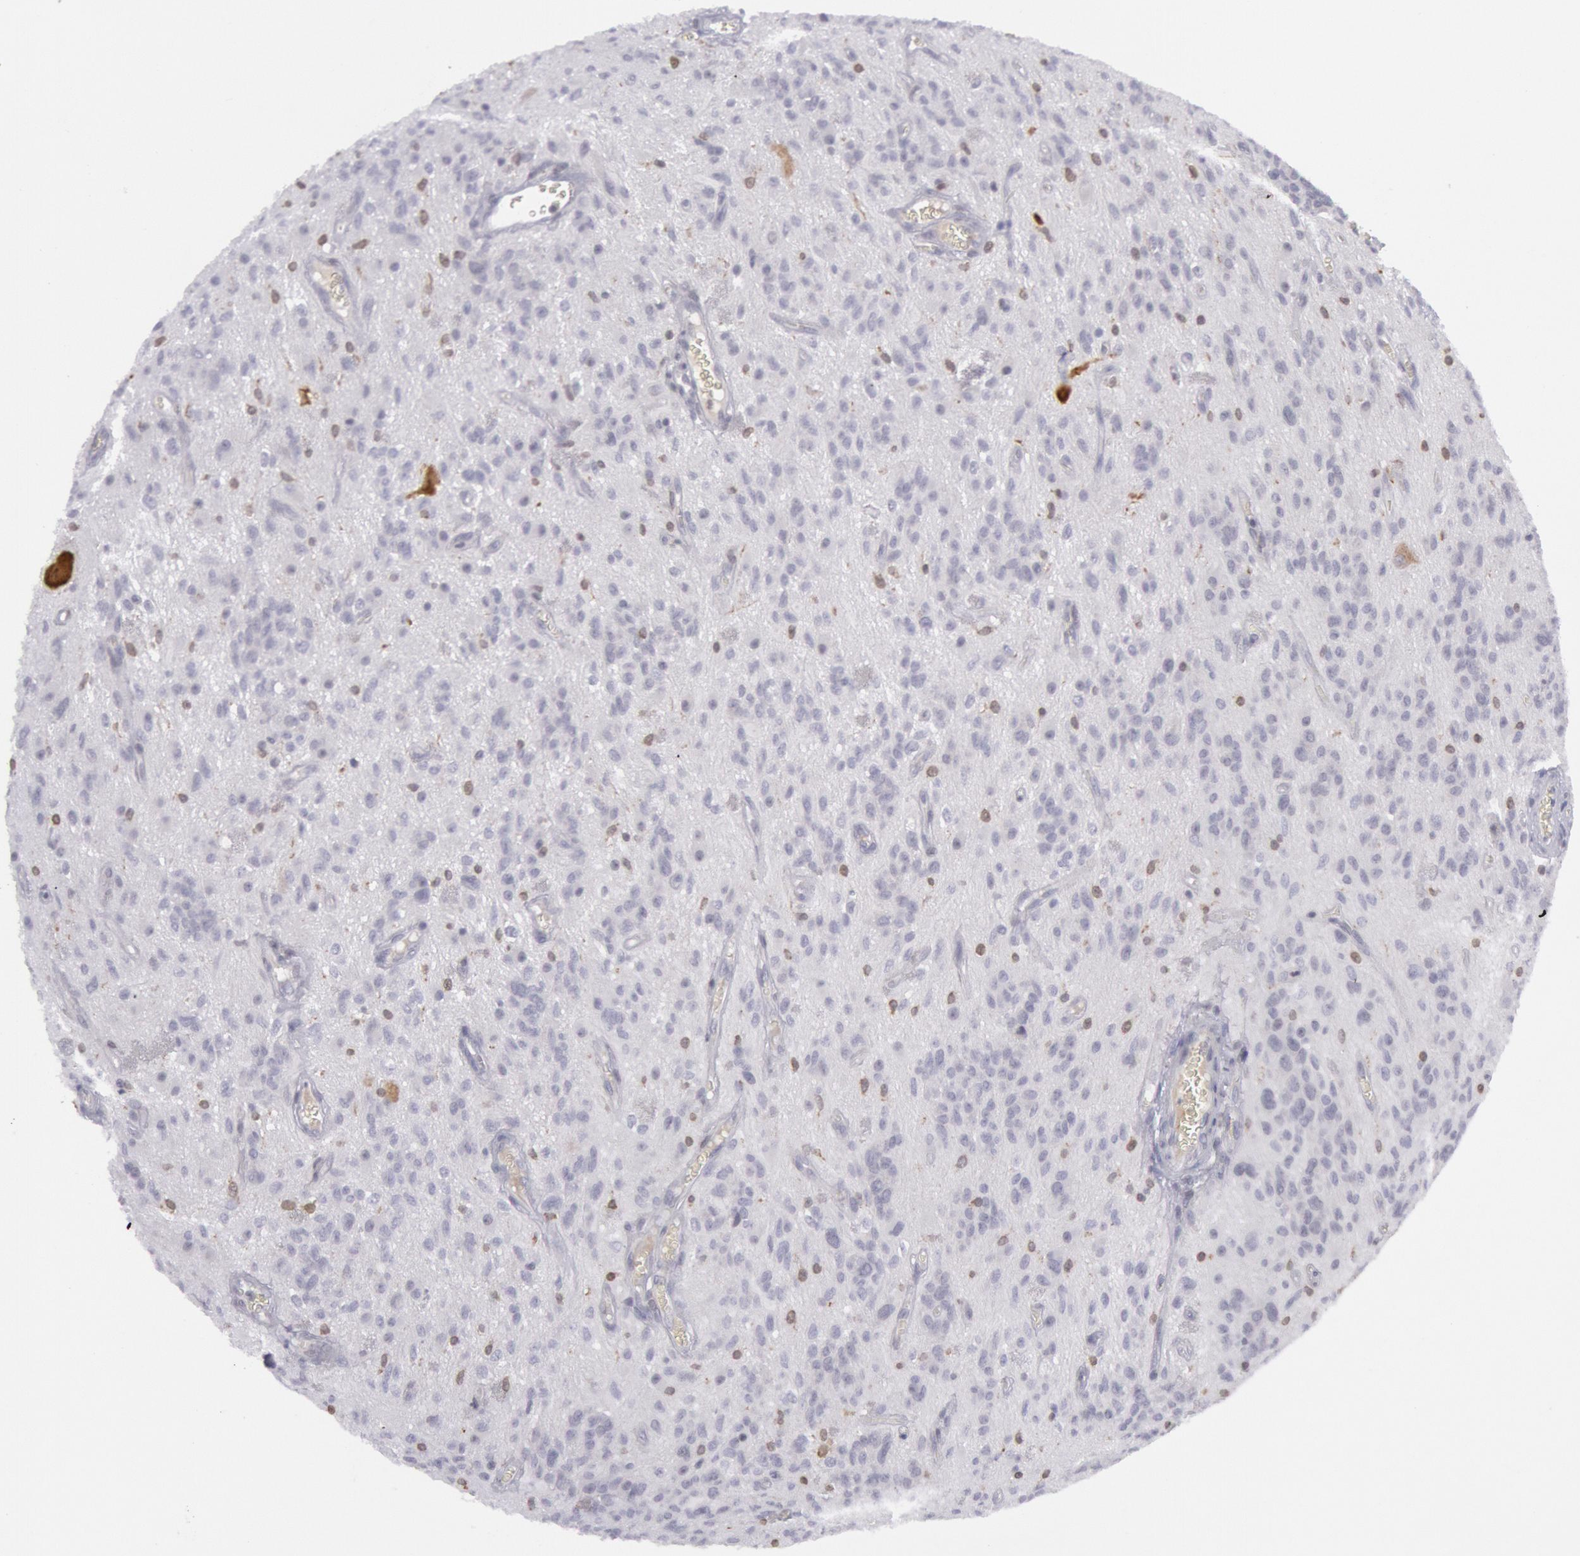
{"staining": {"intensity": "moderate", "quantity": "<25%", "location": "cytoplasmic/membranous"}, "tissue": "glioma", "cell_type": "Tumor cells", "image_type": "cancer", "snomed": [{"axis": "morphology", "description": "Glioma, malignant, Low grade"}, {"axis": "topography", "description": "Brain"}], "caption": "Immunohistochemistry micrograph of glioma stained for a protein (brown), which shows low levels of moderate cytoplasmic/membranous staining in about <25% of tumor cells.", "gene": "PTGS2", "patient": {"sex": "female", "age": 15}}